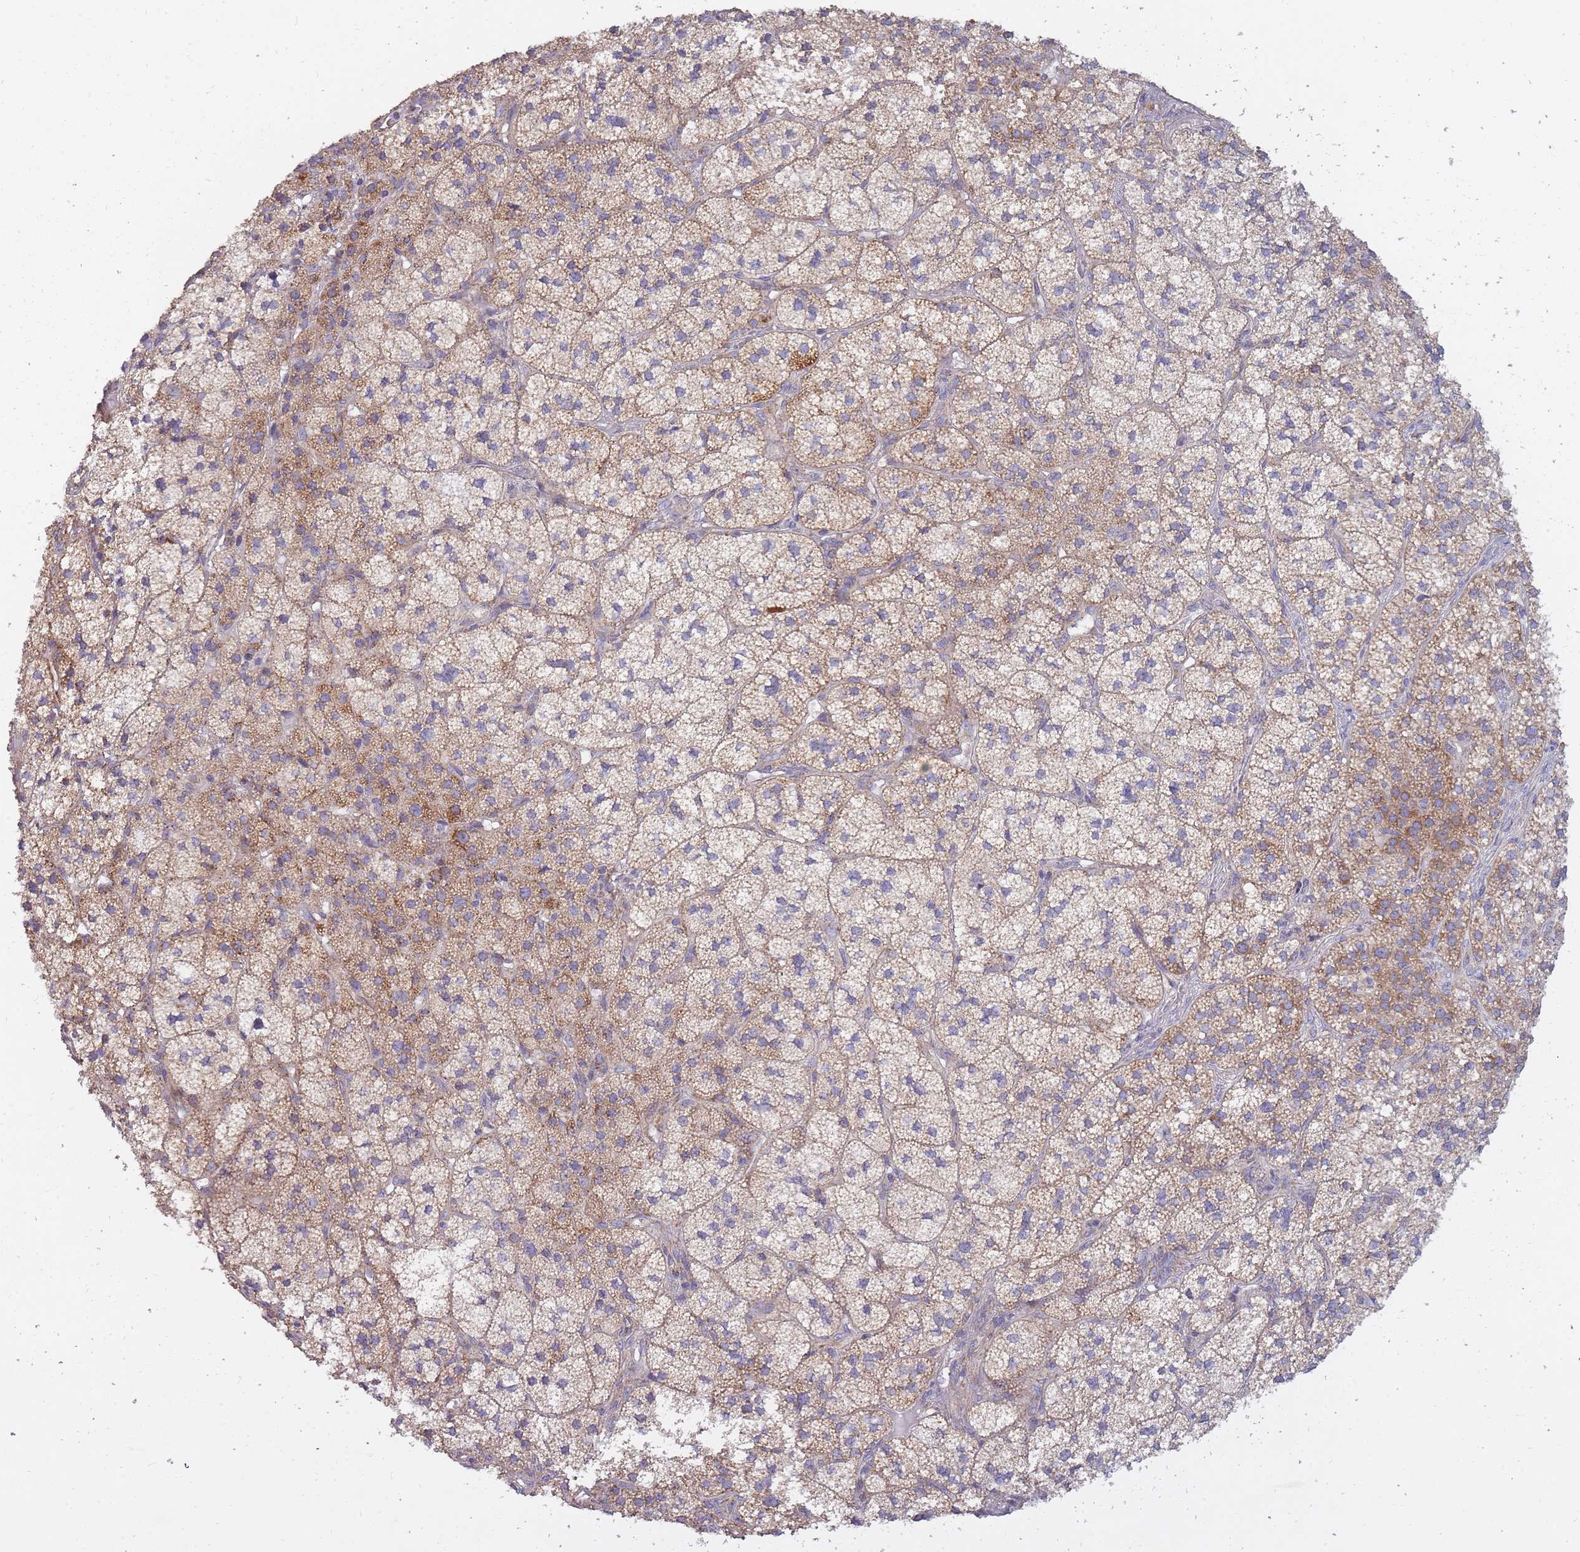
{"staining": {"intensity": "moderate", "quantity": ">75%", "location": "cytoplasmic/membranous"}, "tissue": "adrenal gland", "cell_type": "Glandular cells", "image_type": "normal", "snomed": [{"axis": "morphology", "description": "Normal tissue, NOS"}, {"axis": "topography", "description": "Adrenal gland"}], "caption": "A medium amount of moderate cytoplasmic/membranous positivity is identified in about >75% of glandular cells in normal adrenal gland.", "gene": "ALKBH4", "patient": {"sex": "female", "age": 58}}